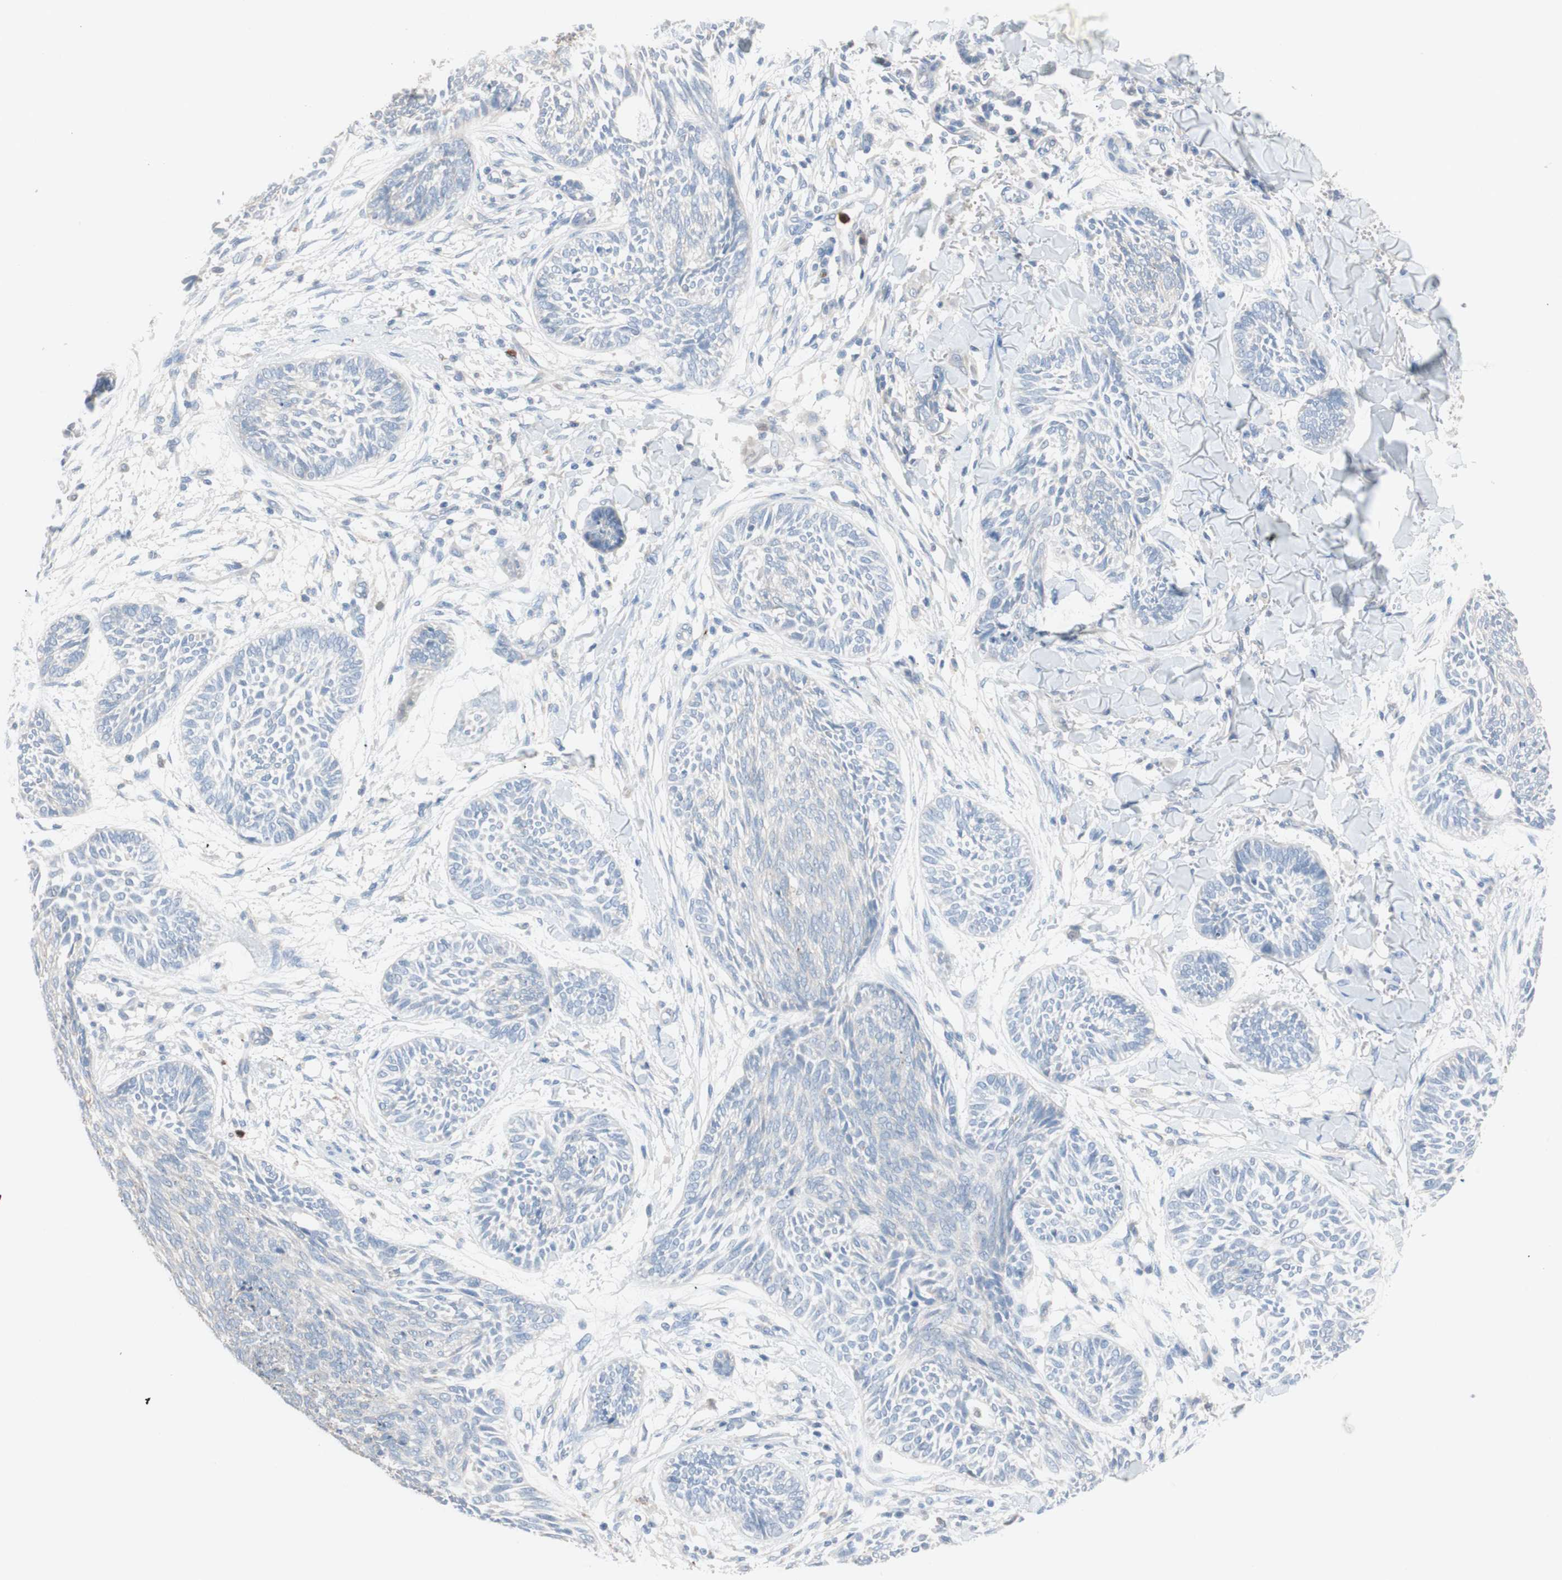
{"staining": {"intensity": "negative", "quantity": "none", "location": "none"}, "tissue": "skin cancer", "cell_type": "Tumor cells", "image_type": "cancer", "snomed": [{"axis": "morphology", "description": "Papilloma, NOS"}, {"axis": "morphology", "description": "Basal cell carcinoma"}, {"axis": "topography", "description": "Skin"}], "caption": "IHC image of human skin cancer (basal cell carcinoma) stained for a protein (brown), which shows no expression in tumor cells.", "gene": "CLEC4D", "patient": {"sex": "male", "age": 87}}